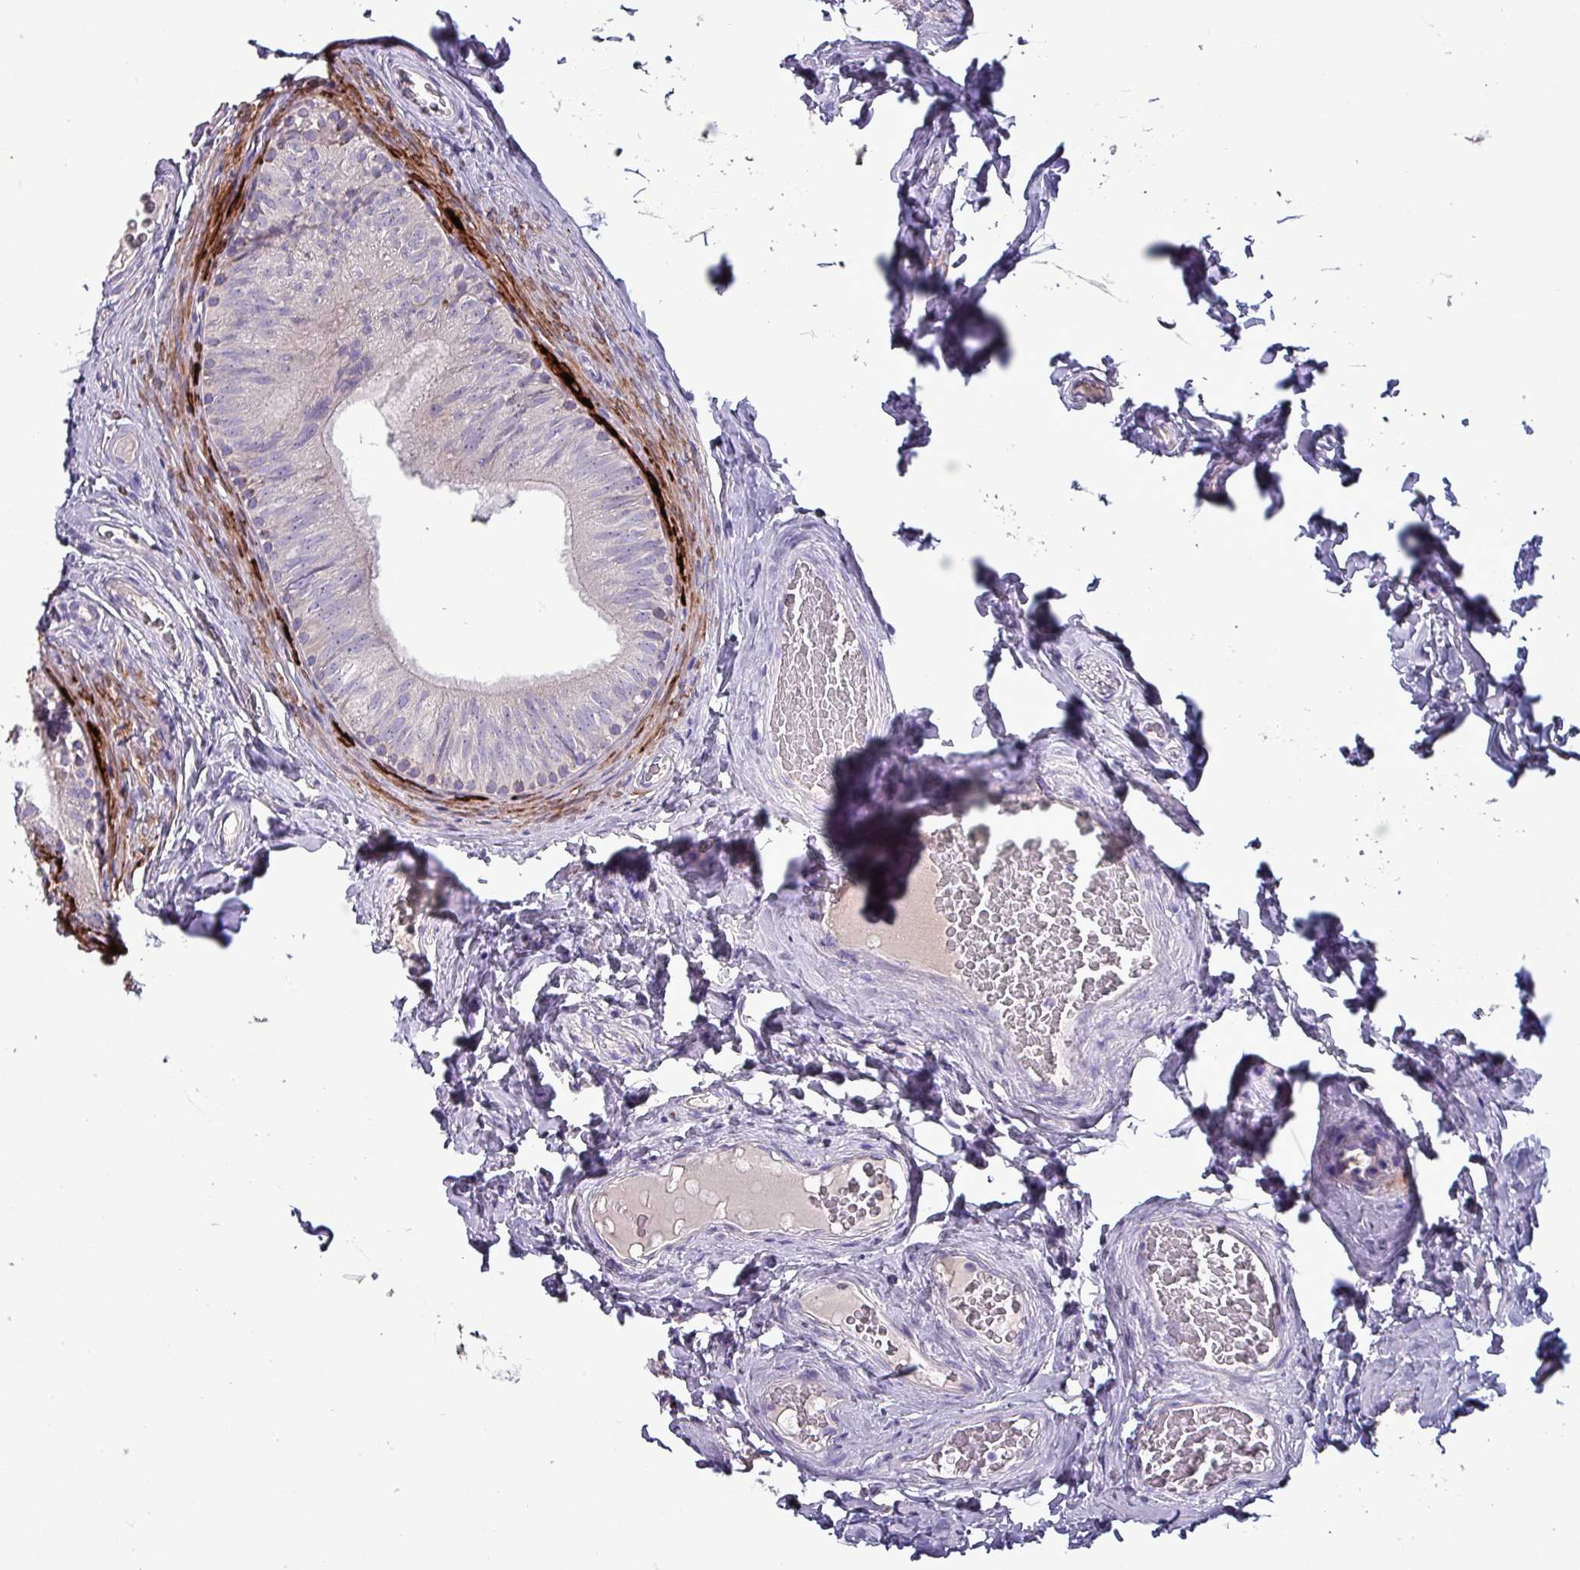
{"staining": {"intensity": "weak", "quantity": "<25%", "location": "cytoplasmic/membranous"}, "tissue": "epididymis", "cell_type": "Glandular cells", "image_type": "normal", "snomed": [{"axis": "morphology", "description": "Normal tissue, NOS"}, {"axis": "topography", "description": "Epididymis"}], "caption": "The image demonstrates no significant expression in glandular cells of epididymis. Brightfield microscopy of IHC stained with DAB (brown) and hematoxylin (blue), captured at high magnification.", "gene": "HSD3B7", "patient": {"sex": "male", "age": 34}}